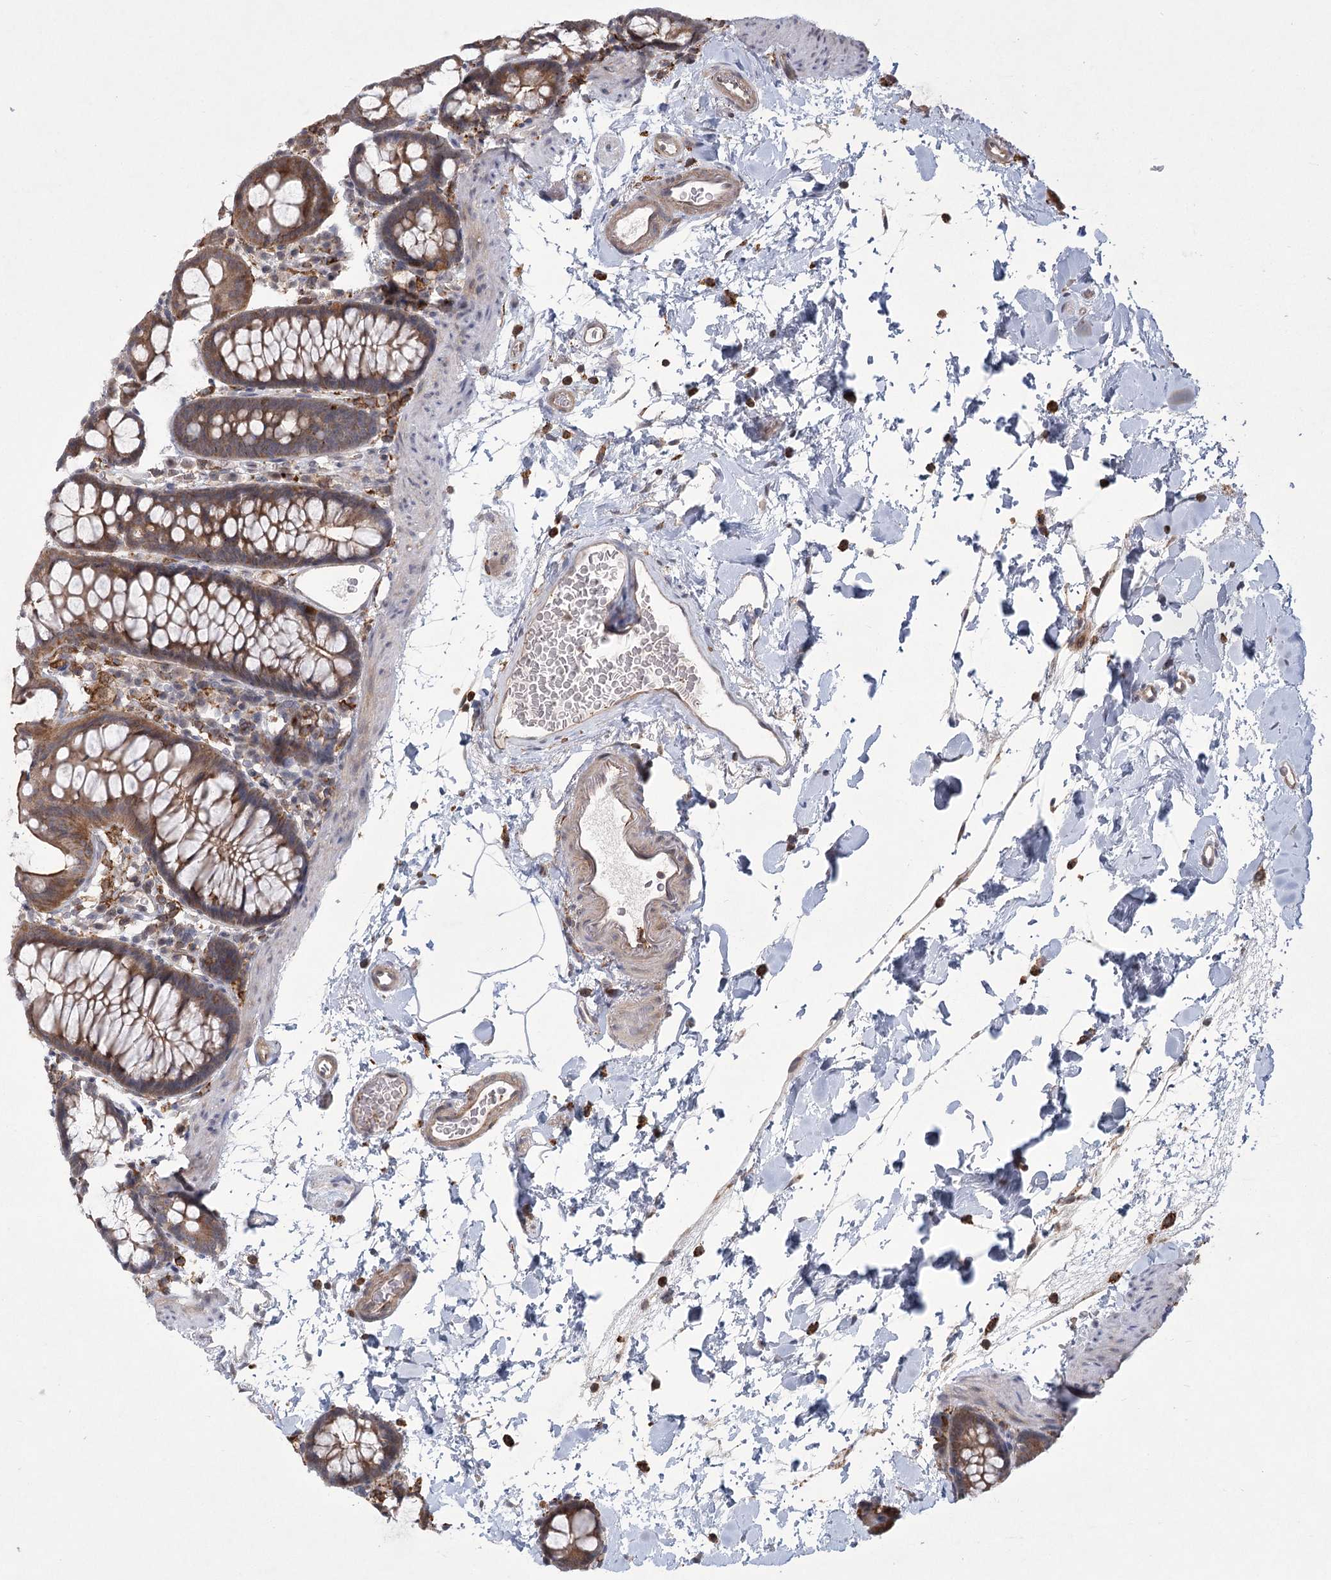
{"staining": {"intensity": "moderate", "quantity": ">75%", "location": "cytoplasmic/membranous"}, "tissue": "colon", "cell_type": "Endothelial cells", "image_type": "normal", "snomed": [{"axis": "morphology", "description": "Normal tissue, NOS"}, {"axis": "topography", "description": "Colon"}], "caption": "Moderate cytoplasmic/membranous expression is present in approximately >75% of endothelial cells in unremarkable colon. The protein is shown in brown color, while the nuclei are stained blue.", "gene": "MEPE", "patient": {"sex": "male", "age": 75}}